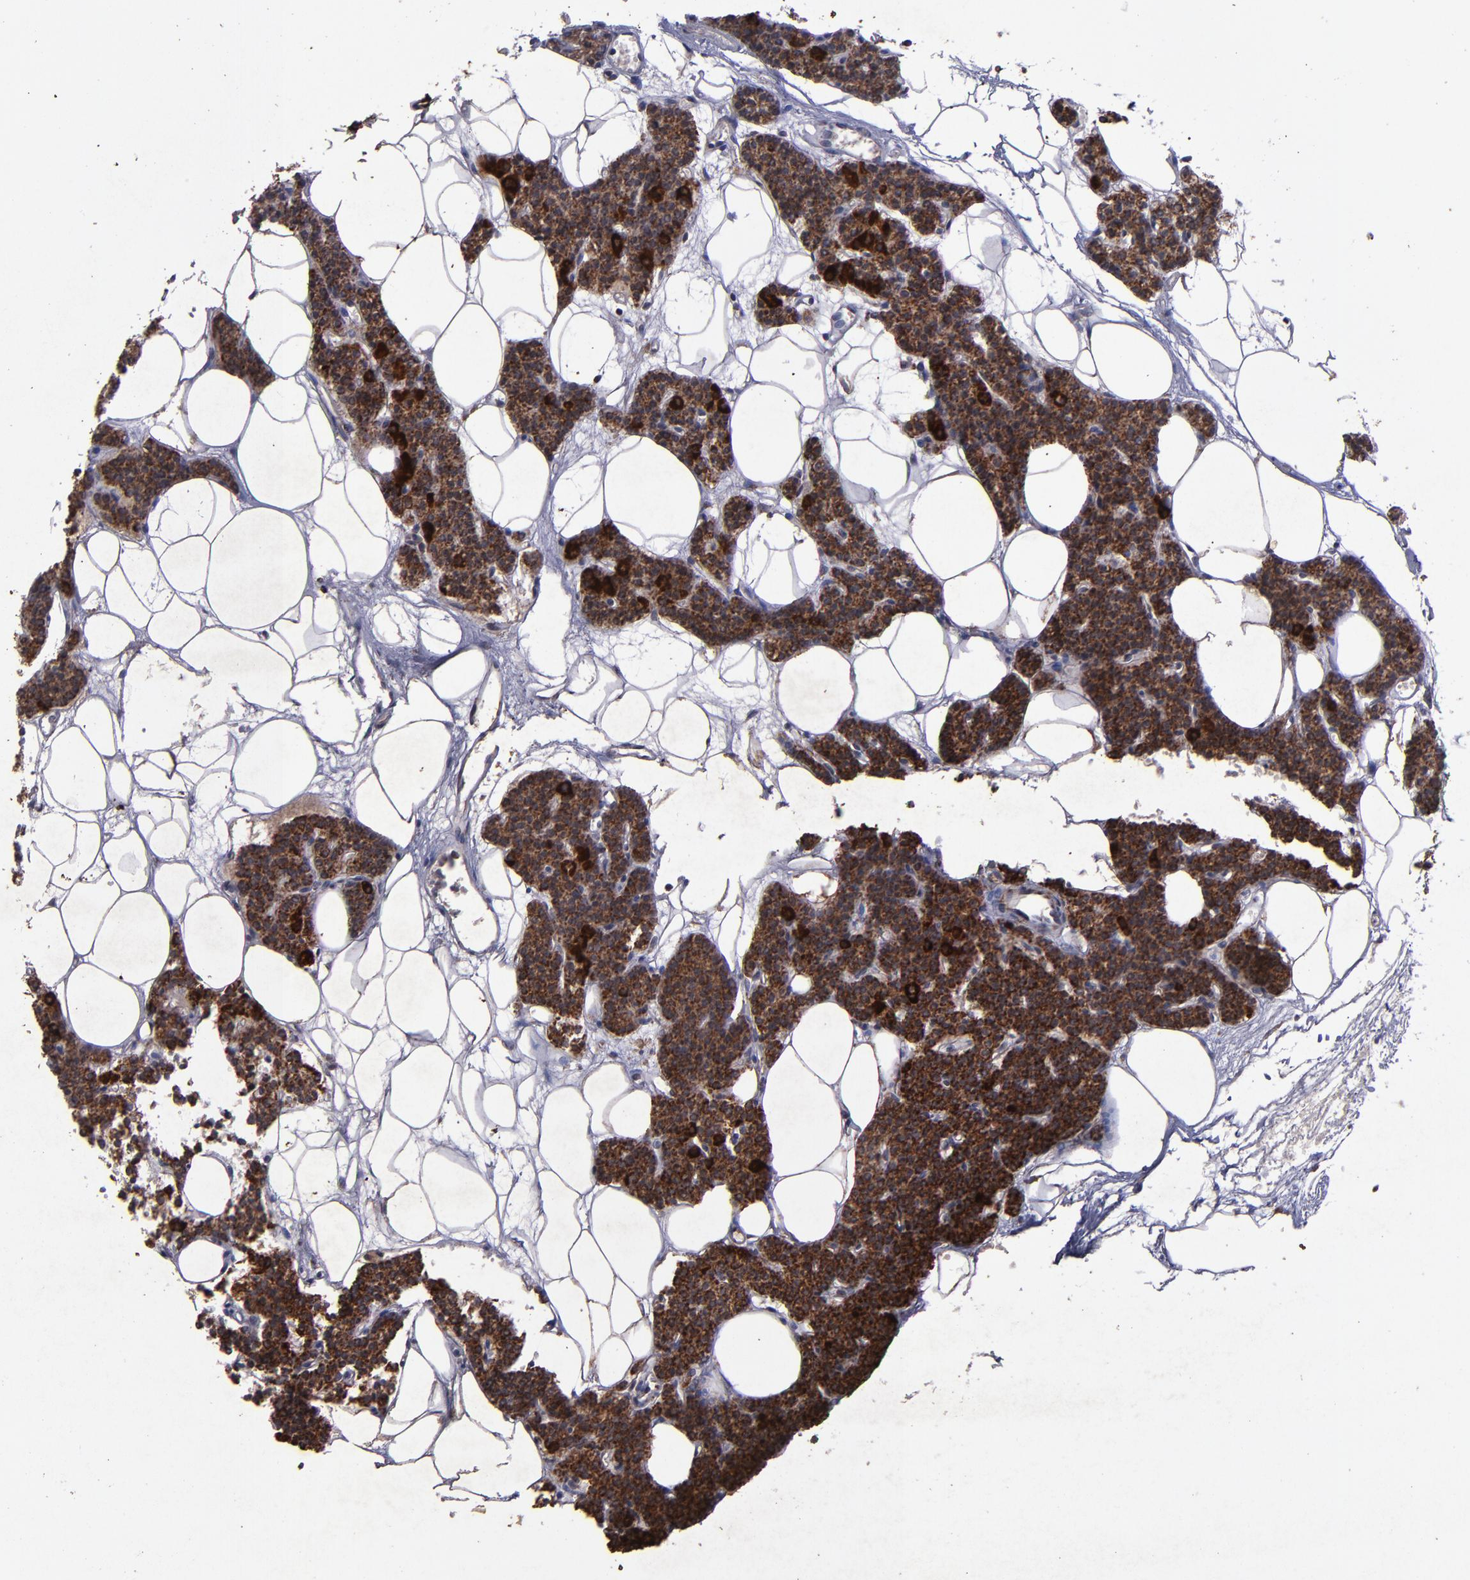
{"staining": {"intensity": "strong", "quantity": ">75%", "location": "cytoplasmic/membranous"}, "tissue": "parathyroid gland", "cell_type": "Glandular cells", "image_type": "normal", "snomed": [{"axis": "morphology", "description": "Normal tissue, NOS"}, {"axis": "topography", "description": "Parathyroid gland"}], "caption": "Glandular cells exhibit high levels of strong cytoplasmic/membranous expression in about >75% of cells in unremarkable parathyroid gland.", "gene": "TIMM9", "patient": {"sex": "male", "age": 24}}